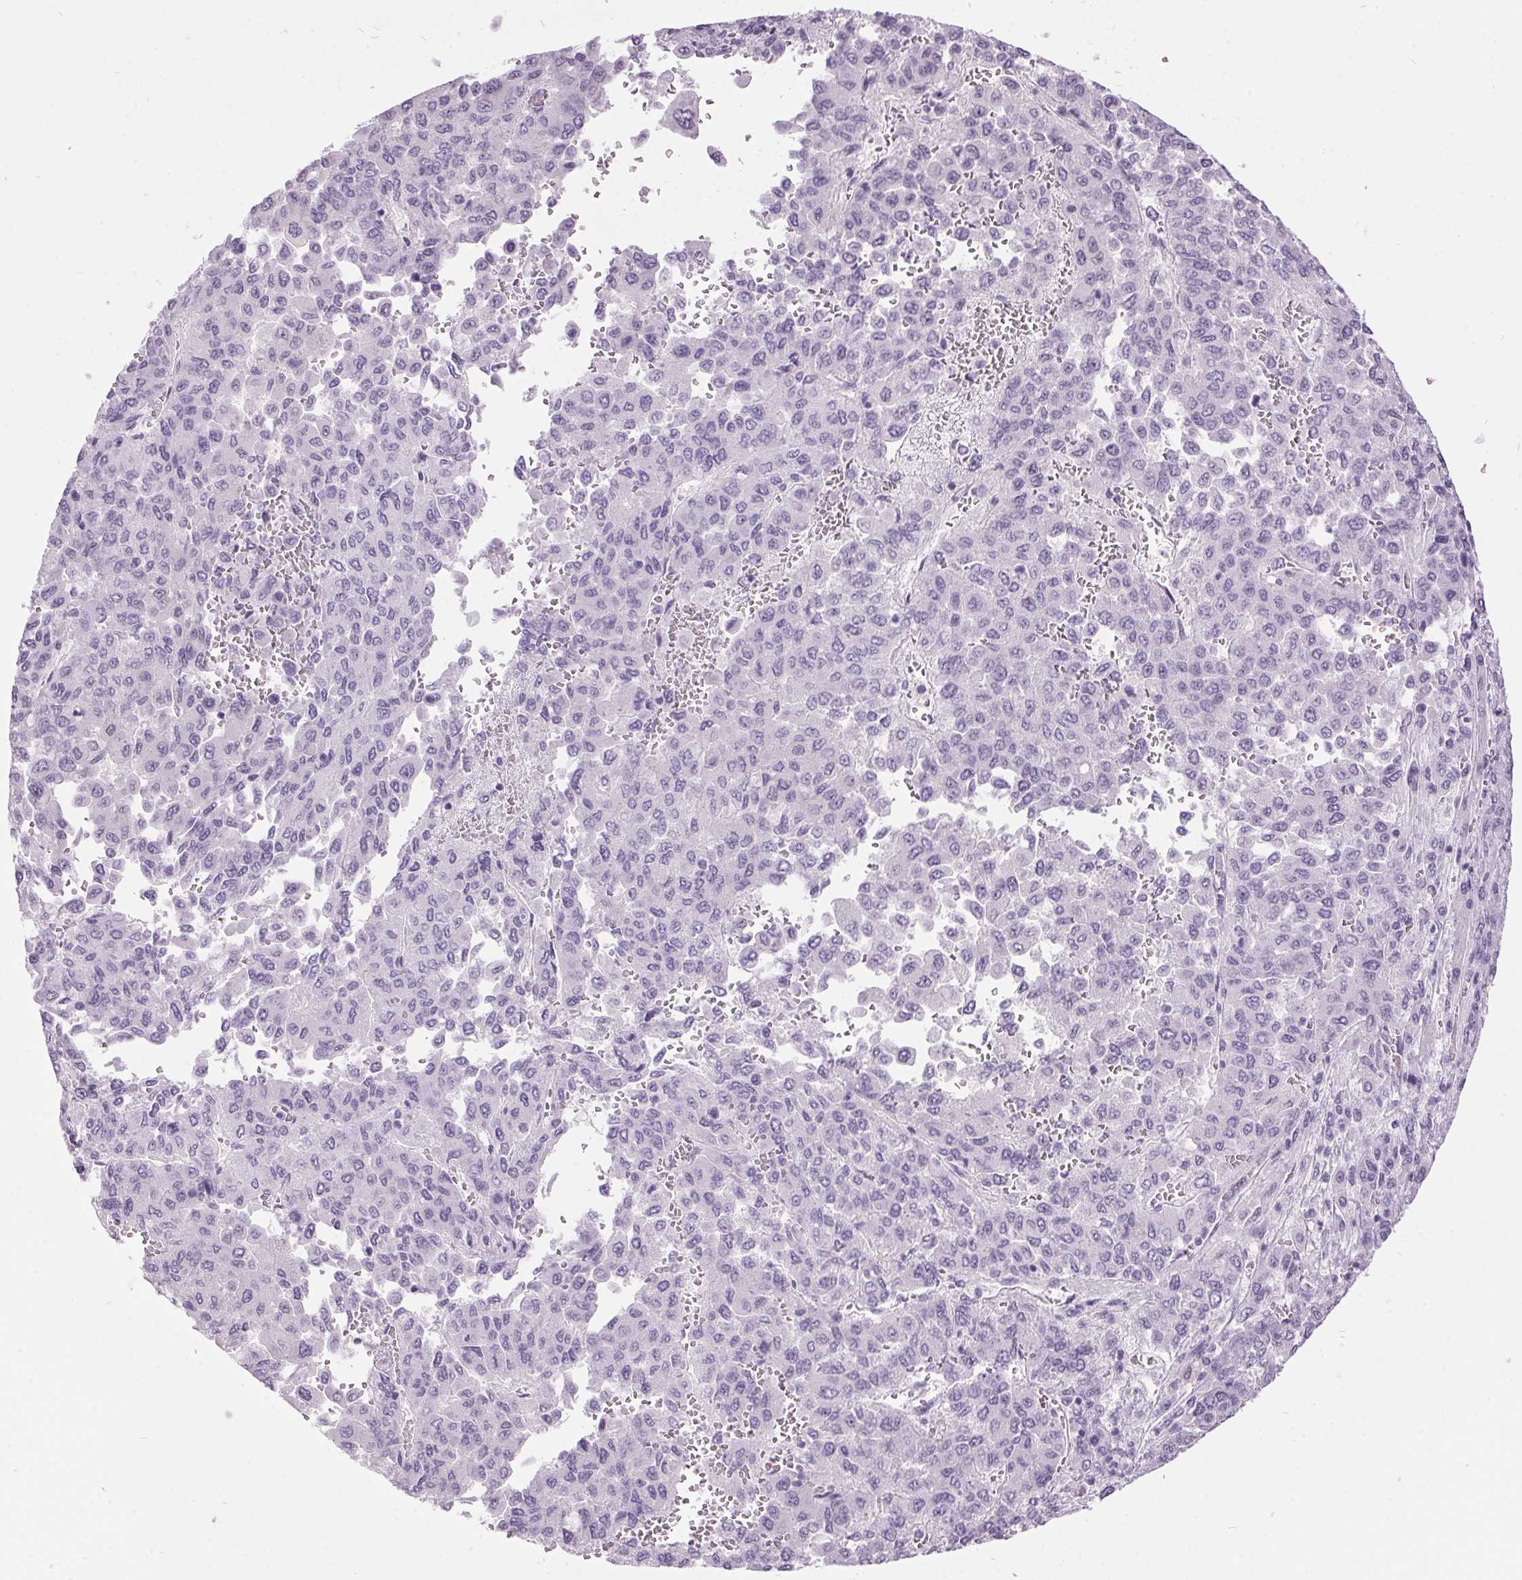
{"staining": {"intensity": "negative", "quantity": "none", "location": "none"}, "tissue": "liver cancer", "cell_type": "Tumor cells", "image_type": "cancer", "snomed": [{"axis": "morphology", "description": "Carcinoma, Hepatocellular, NOS"}, {"axis": "topography", "description": "Liver"}], "caption": "Immunohistochemistry histopathology image of neoplastic tissue: hepatocellular carcinoma (liver) stained with DAB shows no significant protein expression in tumor cells. (DAB immunohistochemistry visualized using brightfield microscopy, high magnification).", "gene": "ODAD2", "patient": {"sex": "female", "age": 41}}